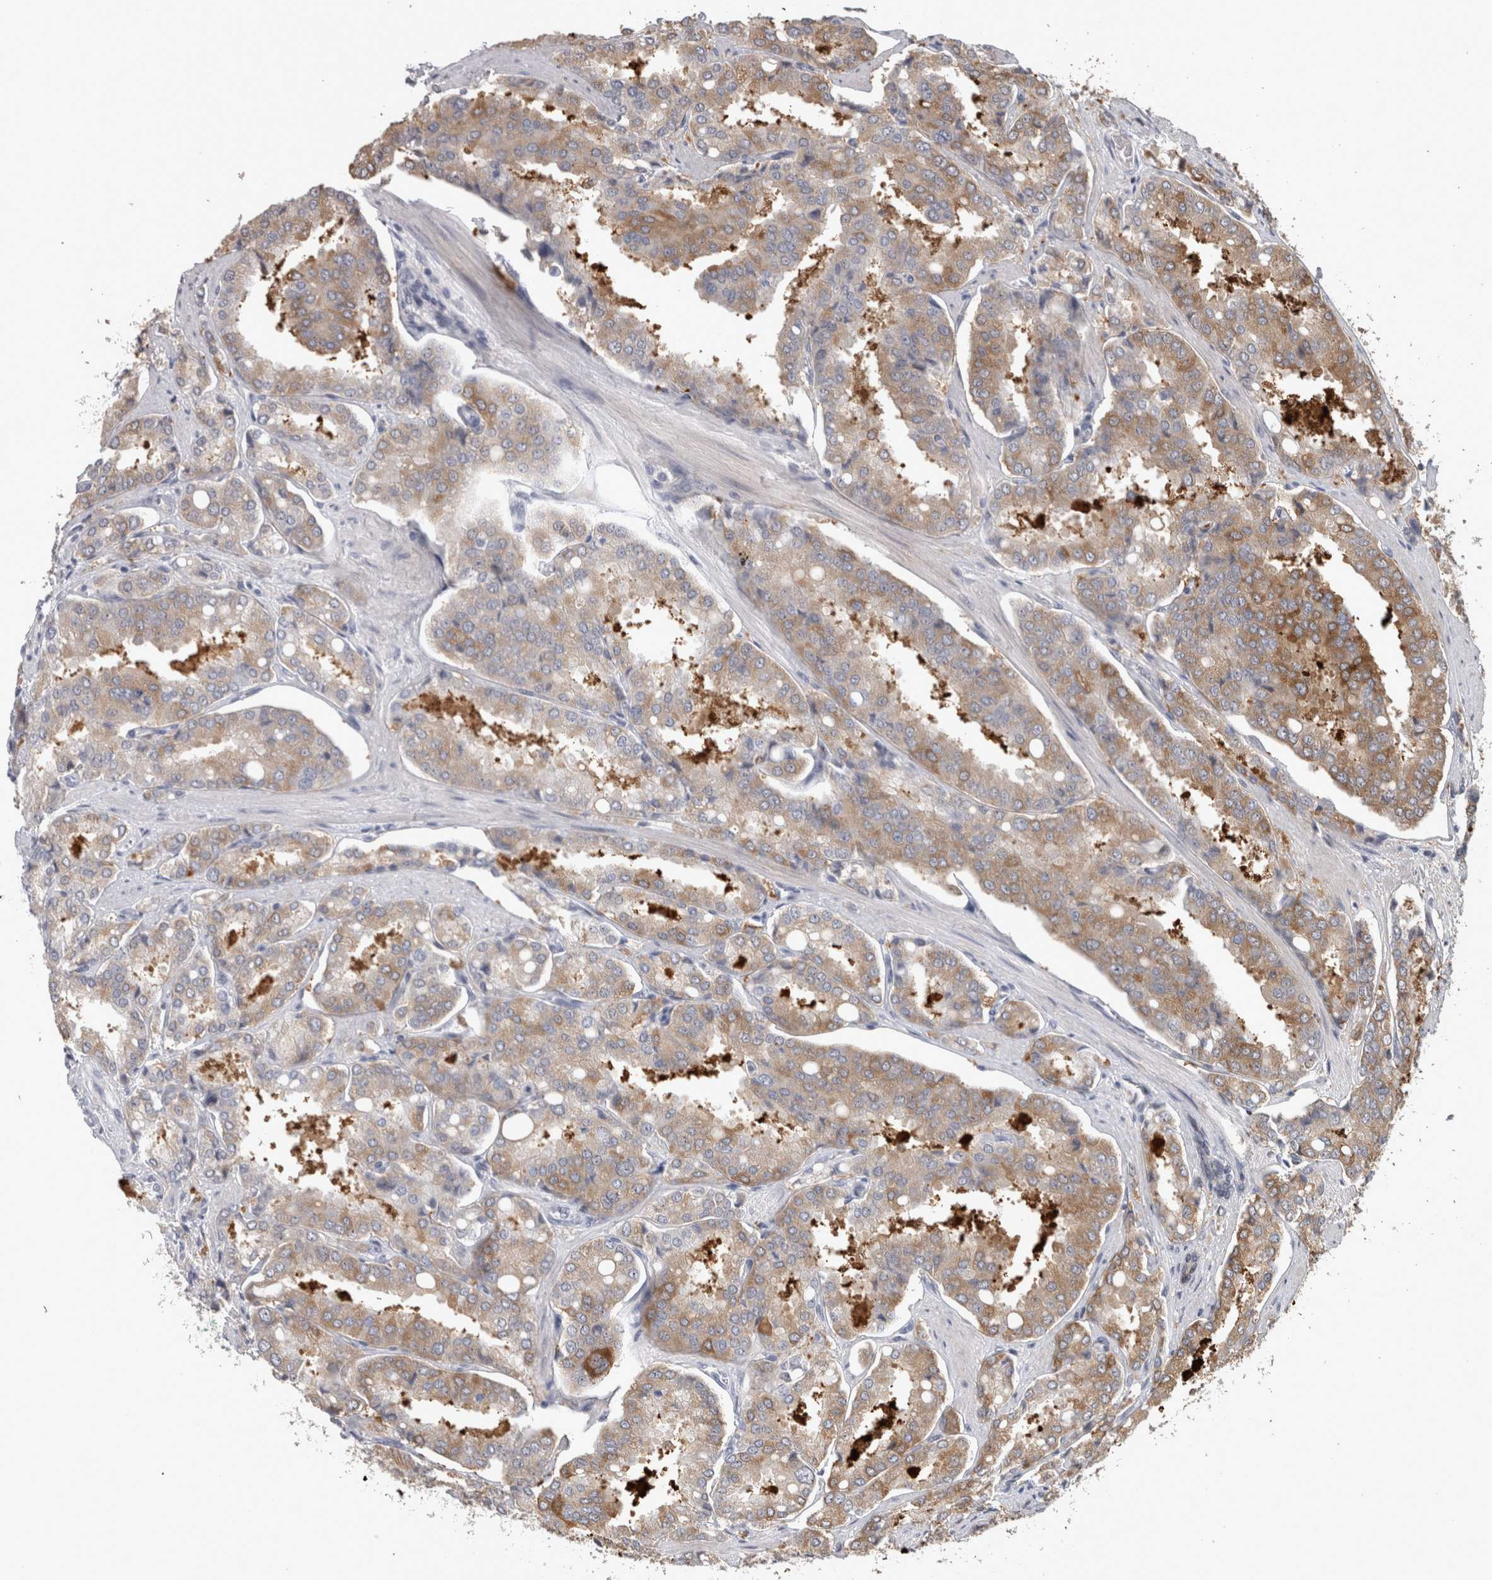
{"staining": {"intensity": "moderate", "quantity": ">75%", "location": "cytoplasmic/membranous"}, "tissue": "prostate cancer", "cell_type": "Tumor cells", "image_type": "cancer", "snomed": [{"axis": "morphology", "description": "Adenocarcinoma, High grade"}, {"axis": "topography", "description": "Prostate"}], "caption": "Prostate adenocarcinoma (high-grade) stained with immunohistochemistry (IHC) displays moderate cytoplasmic/membranous positivity in approximately >75% of tumor cells. The protein is shown in brown color, while the nuclei are stained blue.", "gene": "USH1G", "patient": {"sex": "male", "age": 50}}